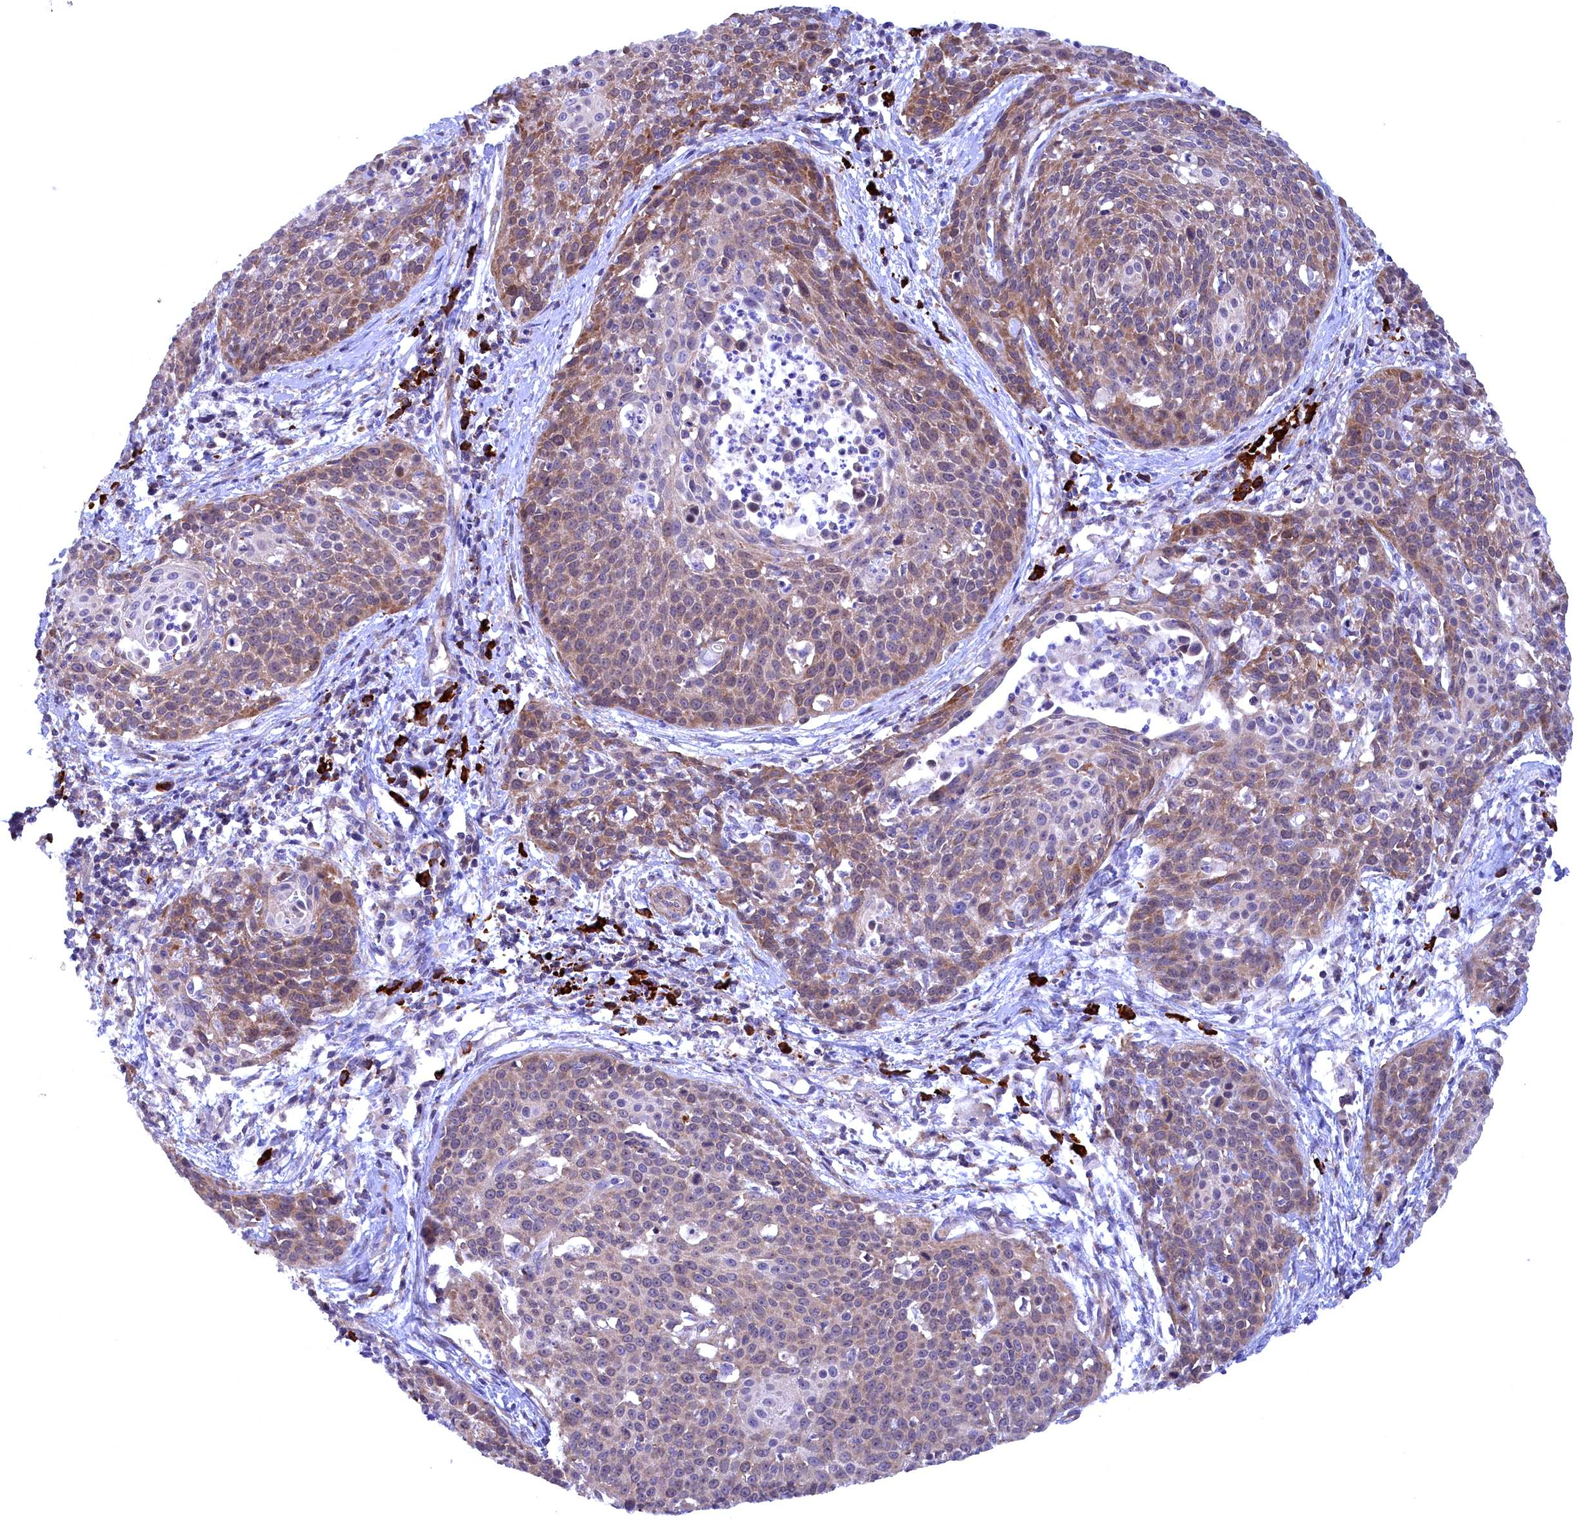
{"staining": {"intensity": "weak", "quantity": ">75%", "location": "cytoplasmic/membranous"}, "tissue": "cervical cancer", "cell_type": "Tumor cells", "image_type": "cancer", "snomed": [{"axis": "morphology", "description": "Squamous cell carcinoma, NOS"}, {"axis": "topography", "description": "Cervix"}], "caption": "Cervical squamous cell carcinoma stained with DAB immunohistochemistry reveals low levels of weak cytoplasmic/membranous staining in approximately >75% of tumor cells. (DAB IHC, brown staining for protein, blue staining for nuclei).", "gene": "JPT2", "patient": {"sex": "female", "age": 38}}